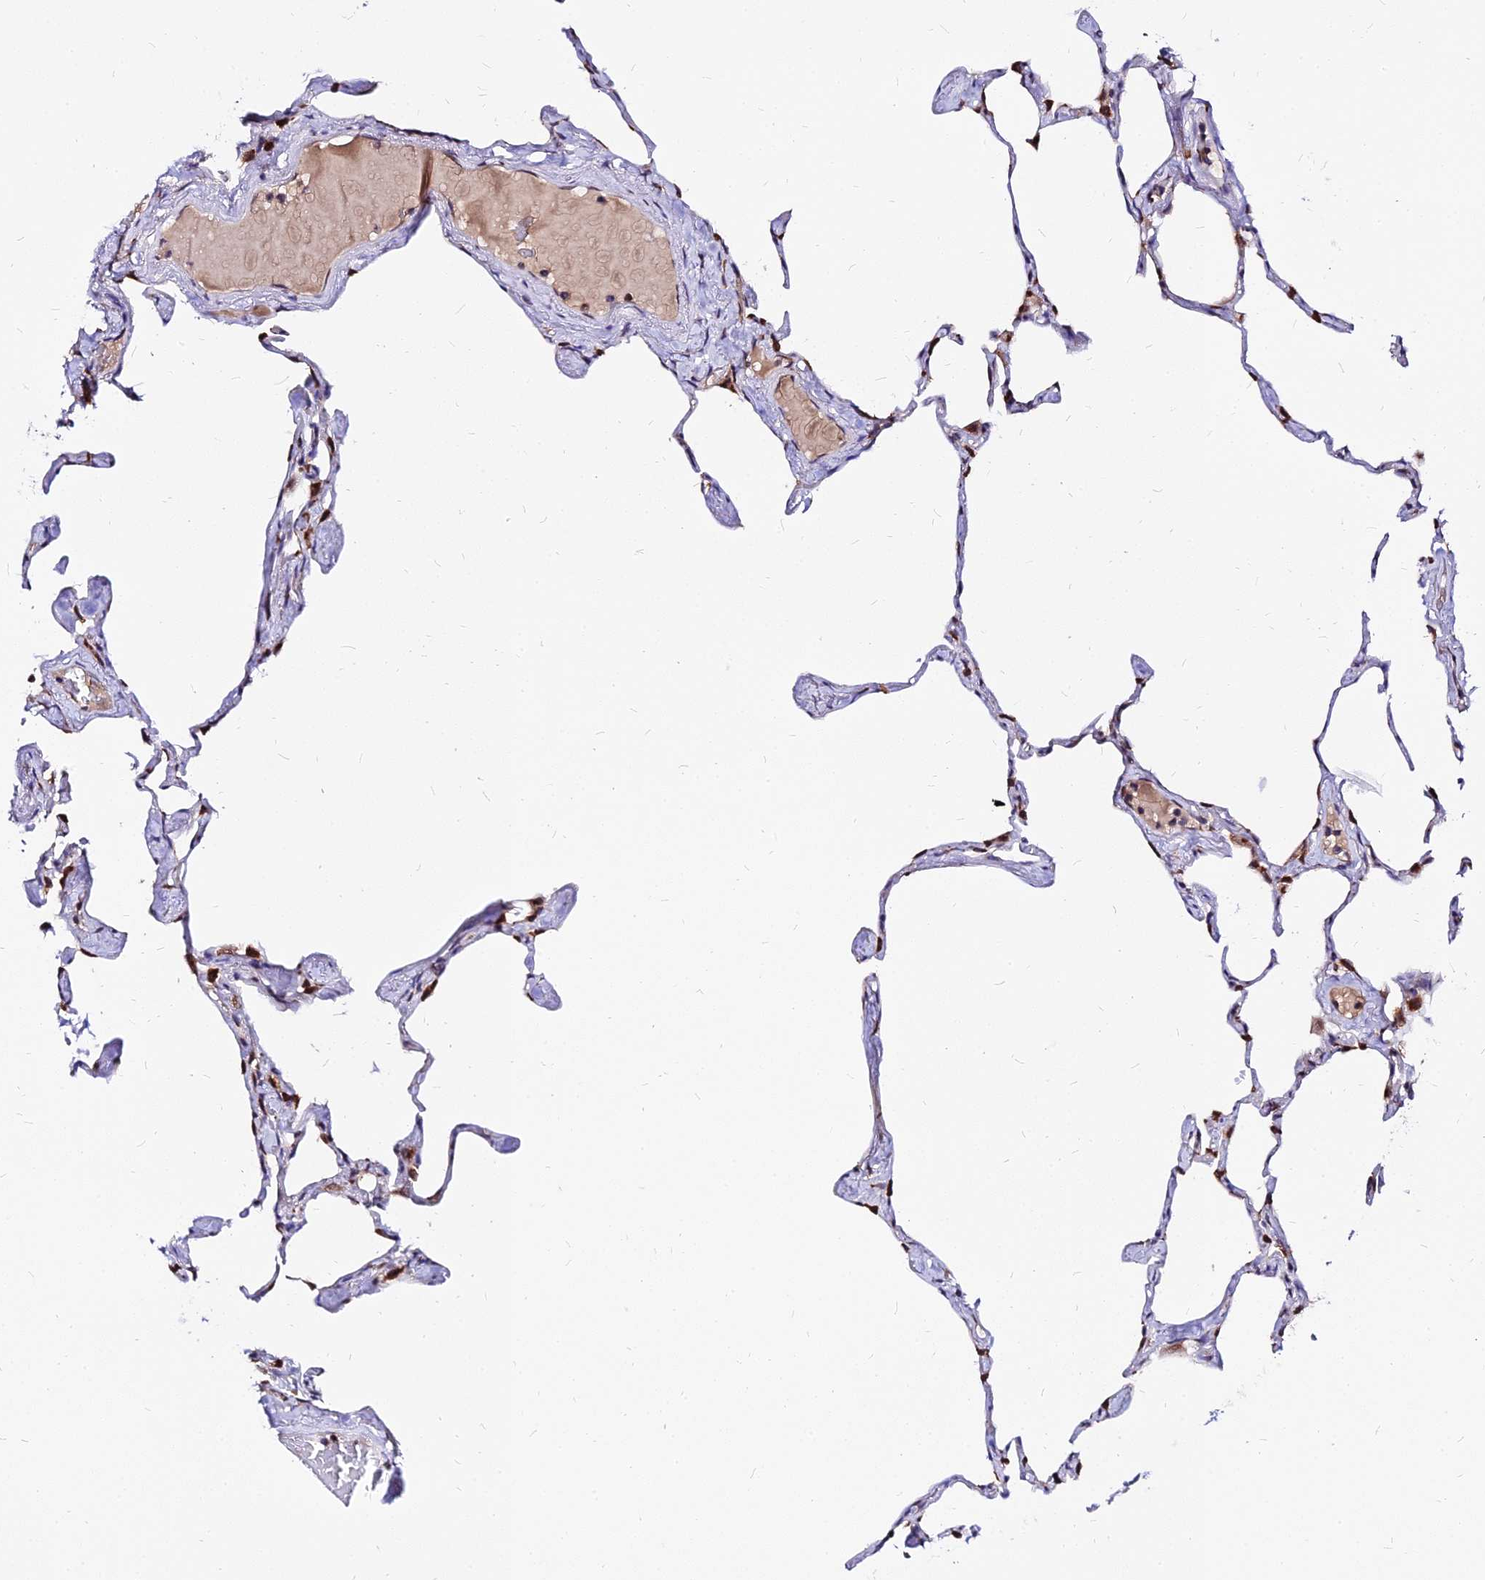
{"staining": {"intensity": "moderate", "quantity": "<25%", "location": "cytoplasmic/membranous"}, "tissue": "lung", "cell_type": "Alveolar cells", "image_type": "normal", "snomed": [{"axis": "morphology", "description": "Normal tissue, NOS"}, {"axis": "topography", "description": "Lung"}], "caption": "Moderate cytoplasmic/membranous staining is appreciated in approximately <25% of alveolar cells in benign lung. Using DAB (brown) and hematoxylin (blue) stains, captured at high magnification using brightfield microscopy.", "gene": "RNF121", "patient": {"sex": "male", "age": 65}}